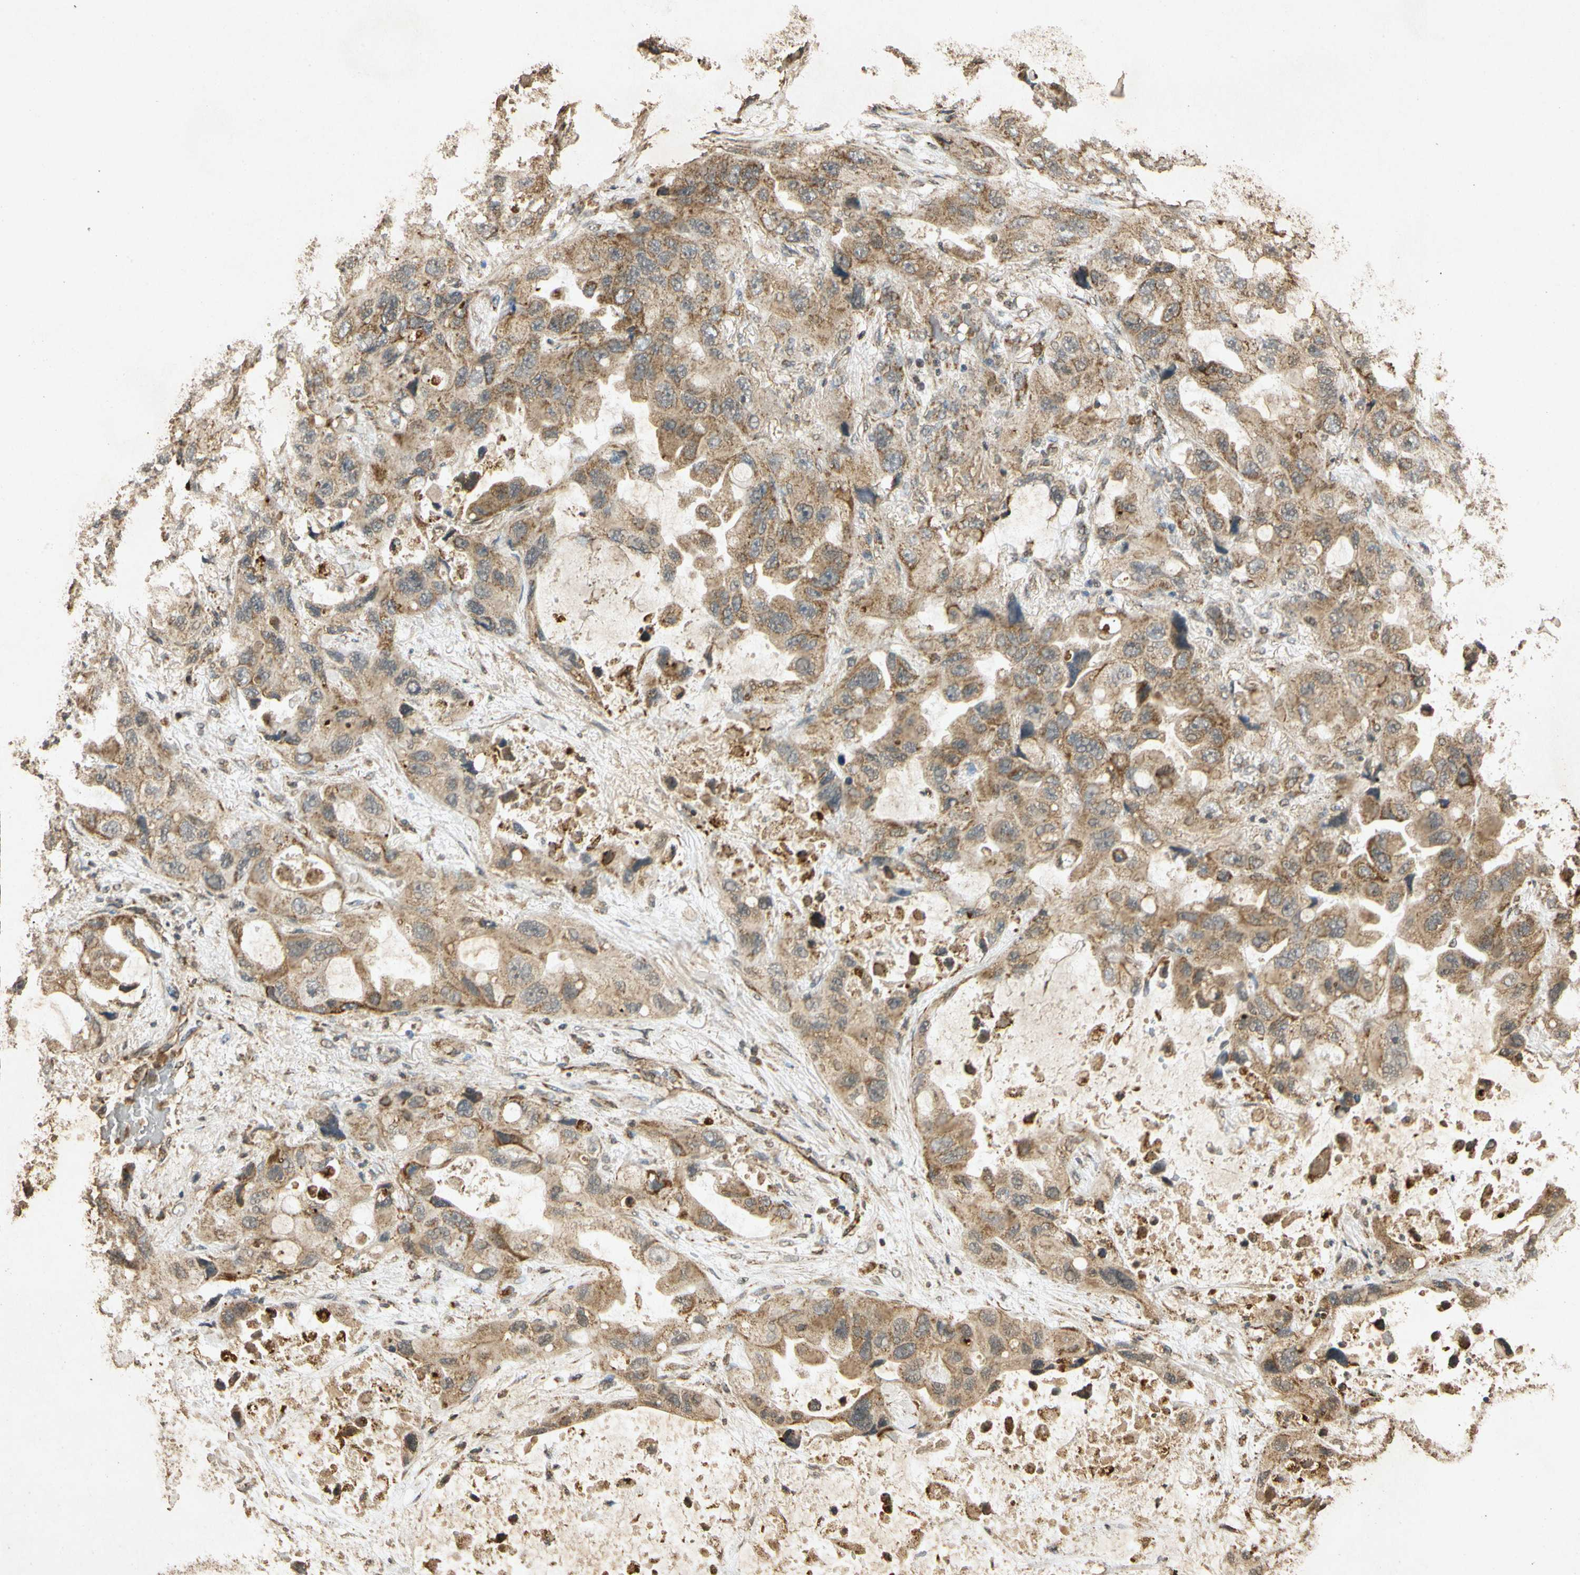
{"staining": {"intensity": "moderate", "quantity": ">75%", "location": "cytoplasmic/membranous"}, "tissue": "lung cancer", "cell_type": "Tumor cells", "image_type": "cancer", "snomed": [{"axis": "morphology", "description": "Squamous cell carcinoma, NOS"}, {"axis": "topography", "description": "Lung"}], "caption": "This histopathology image reveals lung cancer (squamous cell carcinoma) stained with immunohistochemistry to label a protein in brown. The cytoplasmic/membranous of tumor cells show moderate positivity for the protein. Nuclei are counter-stained blue.", "gene": "PRDX3", "patient": {"sex": "female", "age": 73}}